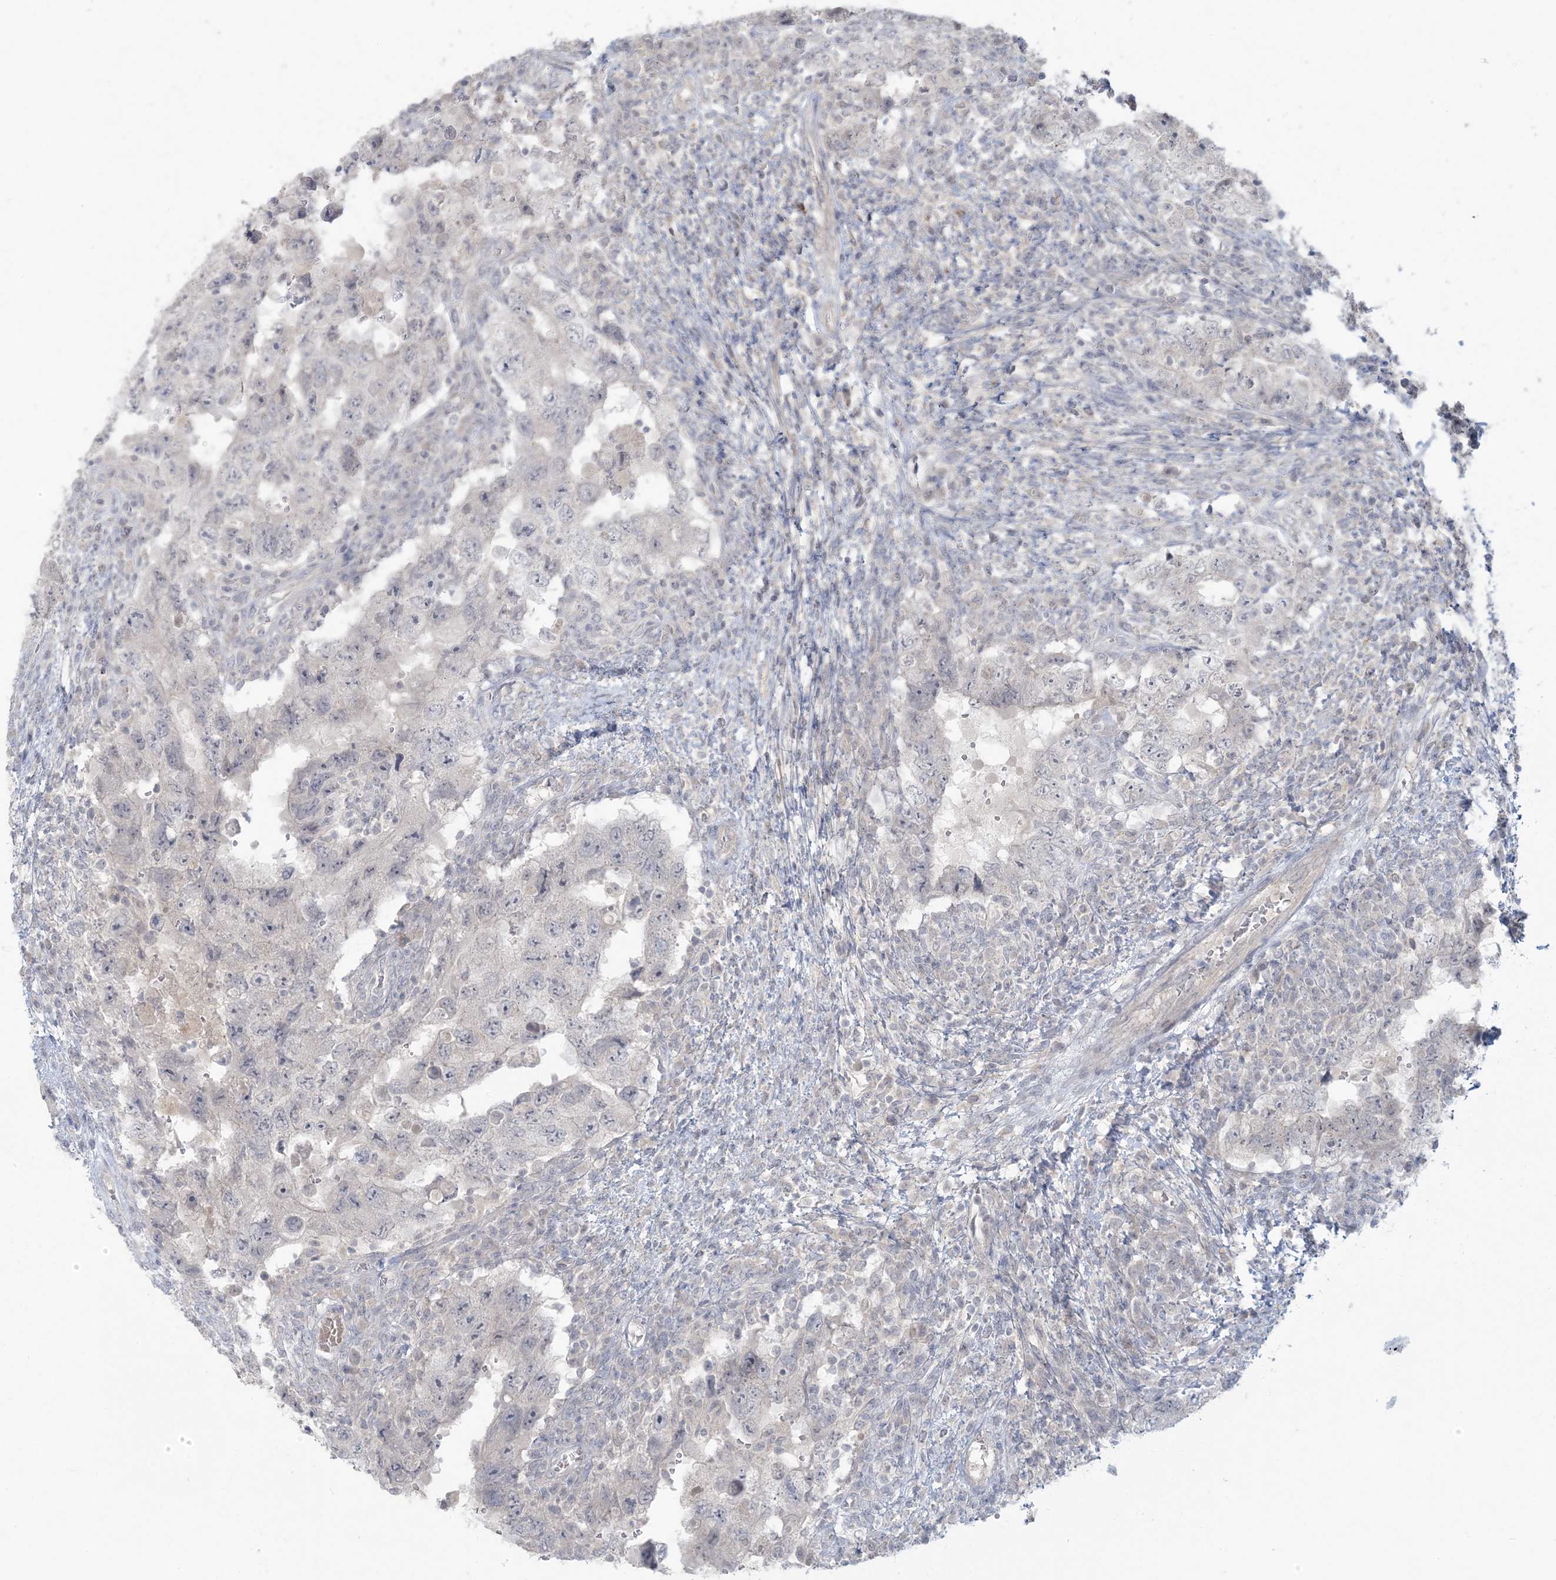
{"staining": {"intensity": "negative", "quantity": "none", "location": "none"}, "tissue": "testis cancer", "cell_type": "Tumor cells", "image_type": "cancer", "snomed": [{"axis": "morphology", "description": "Carcinoma, Embryonal, NOS"}, {"axis": "topography", "description": "Testis"}], "caption": "This is an immunohistochemistry photomicrograph of human testis embryonal carcinoma. There is no positivity in tumor cells.", "gene": "NRBP2", "patient": {"sex": "male", "age": 26}}